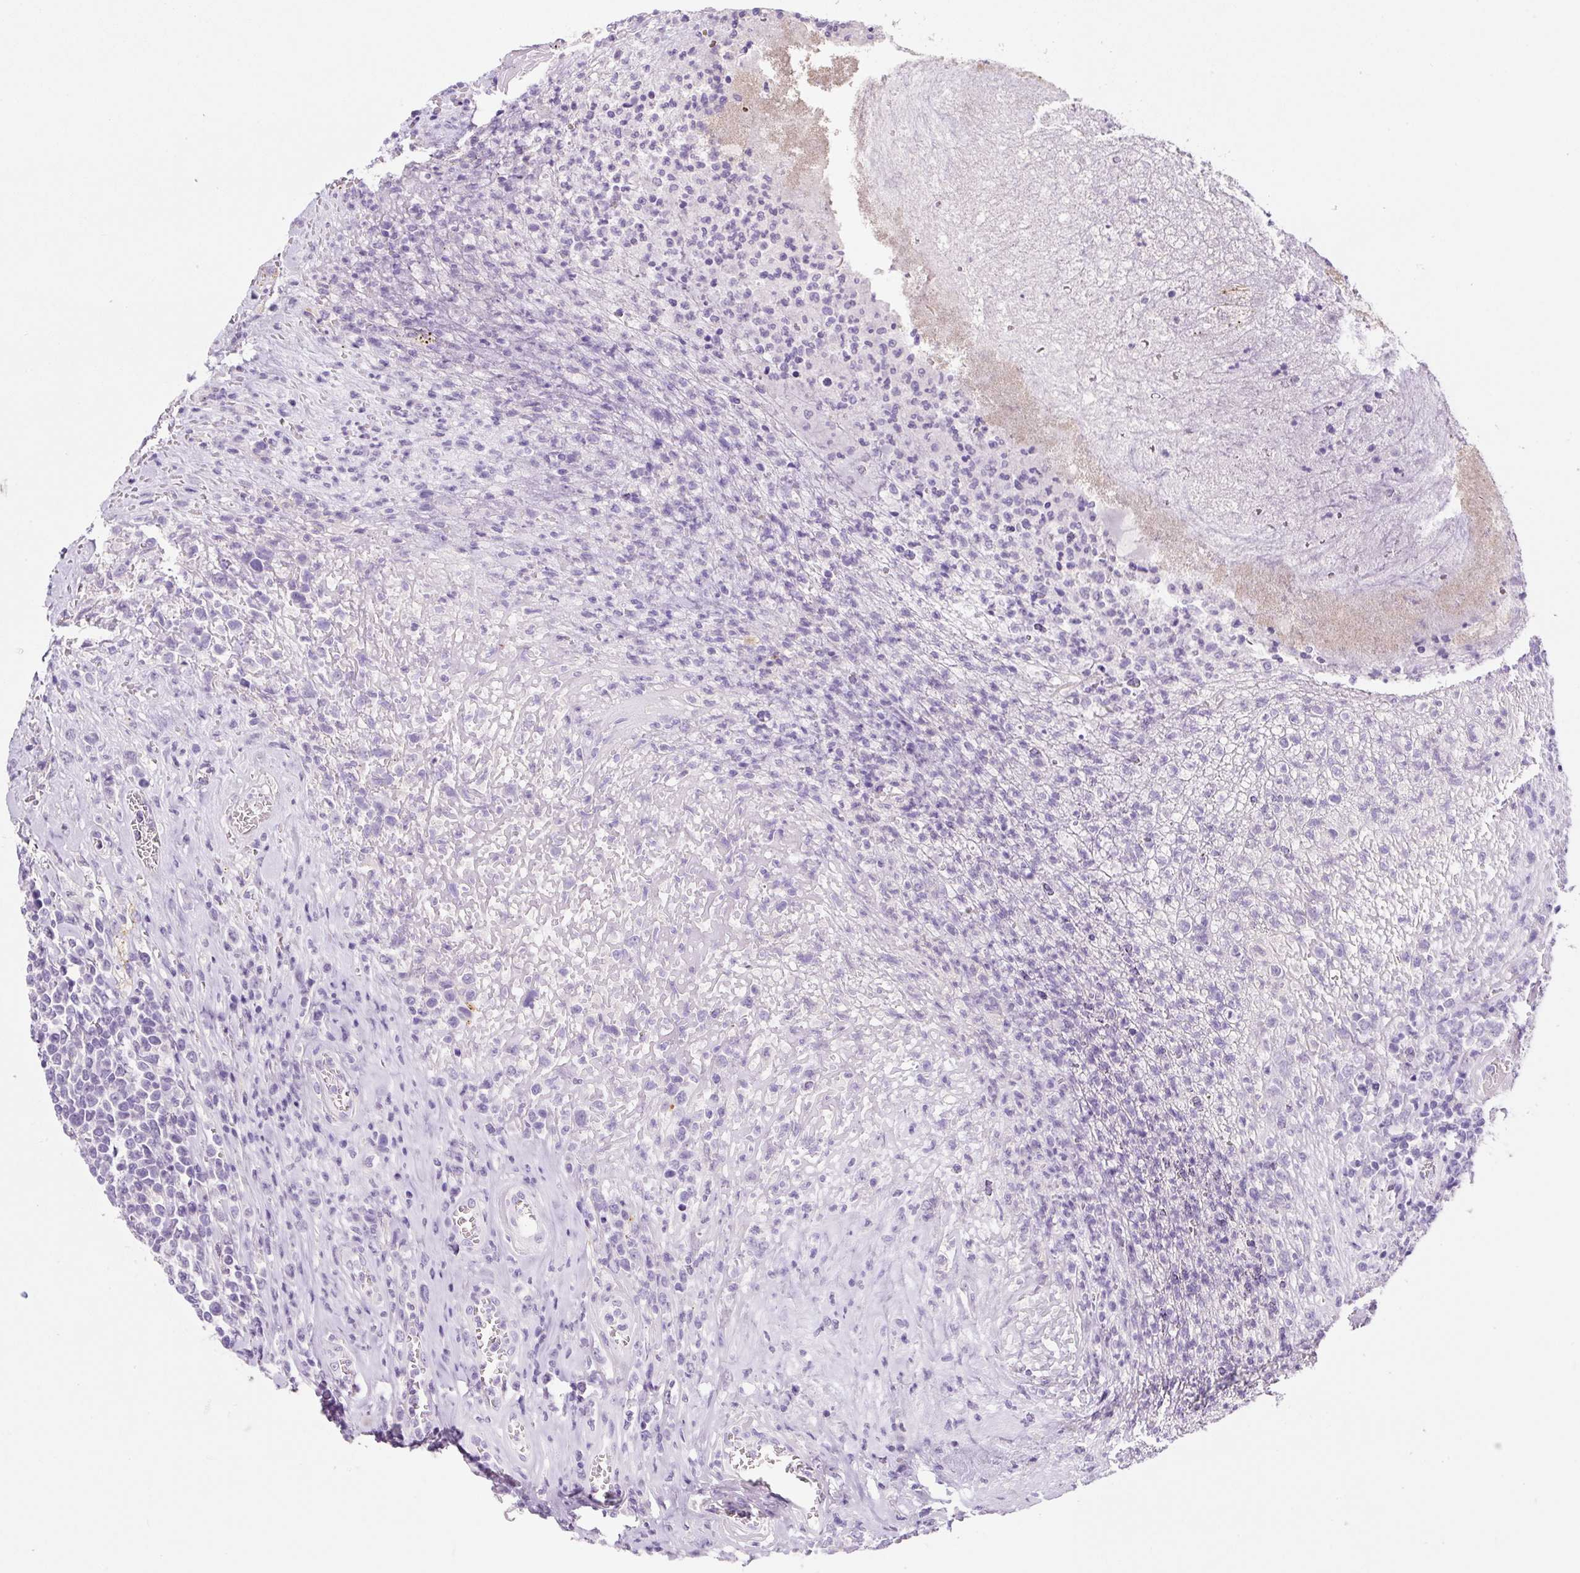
{"staining": {"intensity": "negative", "quantity": "none", "location": "none"}, "tissue": "lymphoma", "cell_type": "Tumor cells", "image_type": "cancer", "snomed": [{"axis": "morphology", "description": "Malignant lymphoma, non-Hodgkin's type, High grade"}, {"axis": "topography", "description": "Soft tissue"}], "caption": "Image shows no protein staining in tumor cells of malignant lymphoma, non-Hodgkin's type (high-grade) tissue. The staining is performed using DAB brown chromogen with nuclei counter-stained in using hematoxylin.", "gene": "SYP", "patient": {"sex": "female", "age": 56}}